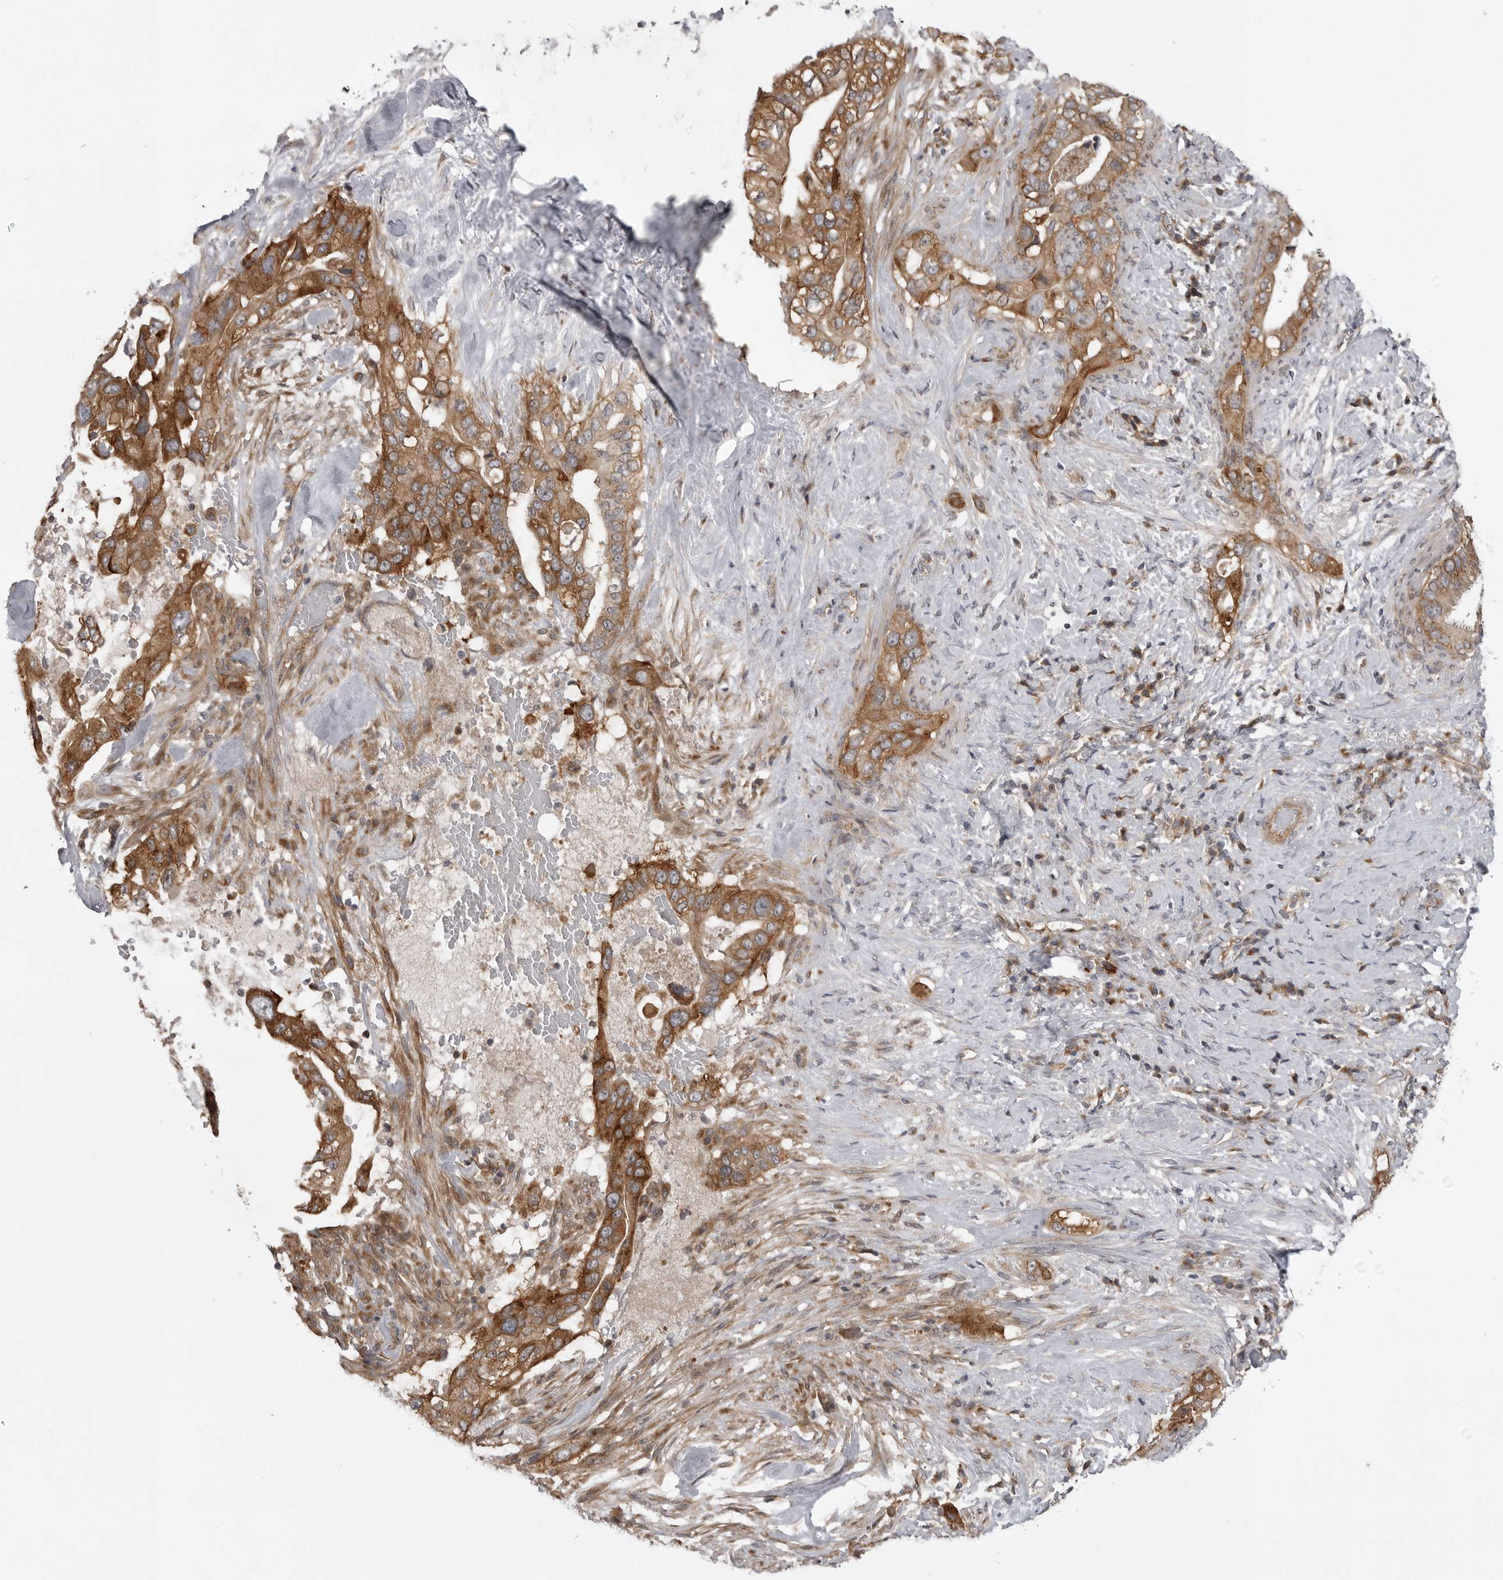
{"staining": {"intensity": "moderate", "quantity": ">75%", "location": "cytoplasmic/membranous"}, "tissue": "pancreatic cancer", "cell_type": "Tumor cells", "image_type": "cancer", "snomed": [{"axis": "morphology", "description": "Inflammation, NOS"}, {"axis": "morphology", "description": "Adenocarcinoma, NOS"}, {"axis": "topography", "description": "Pancreas"}], "caption": "A brown stain labels moderate cytoplasmic/membranous positivity of a protein in human pancreatic adenocarcinoma tumor cells.", "gene": "LRRC45", "patient": {"sex": "female", "age": 56}}